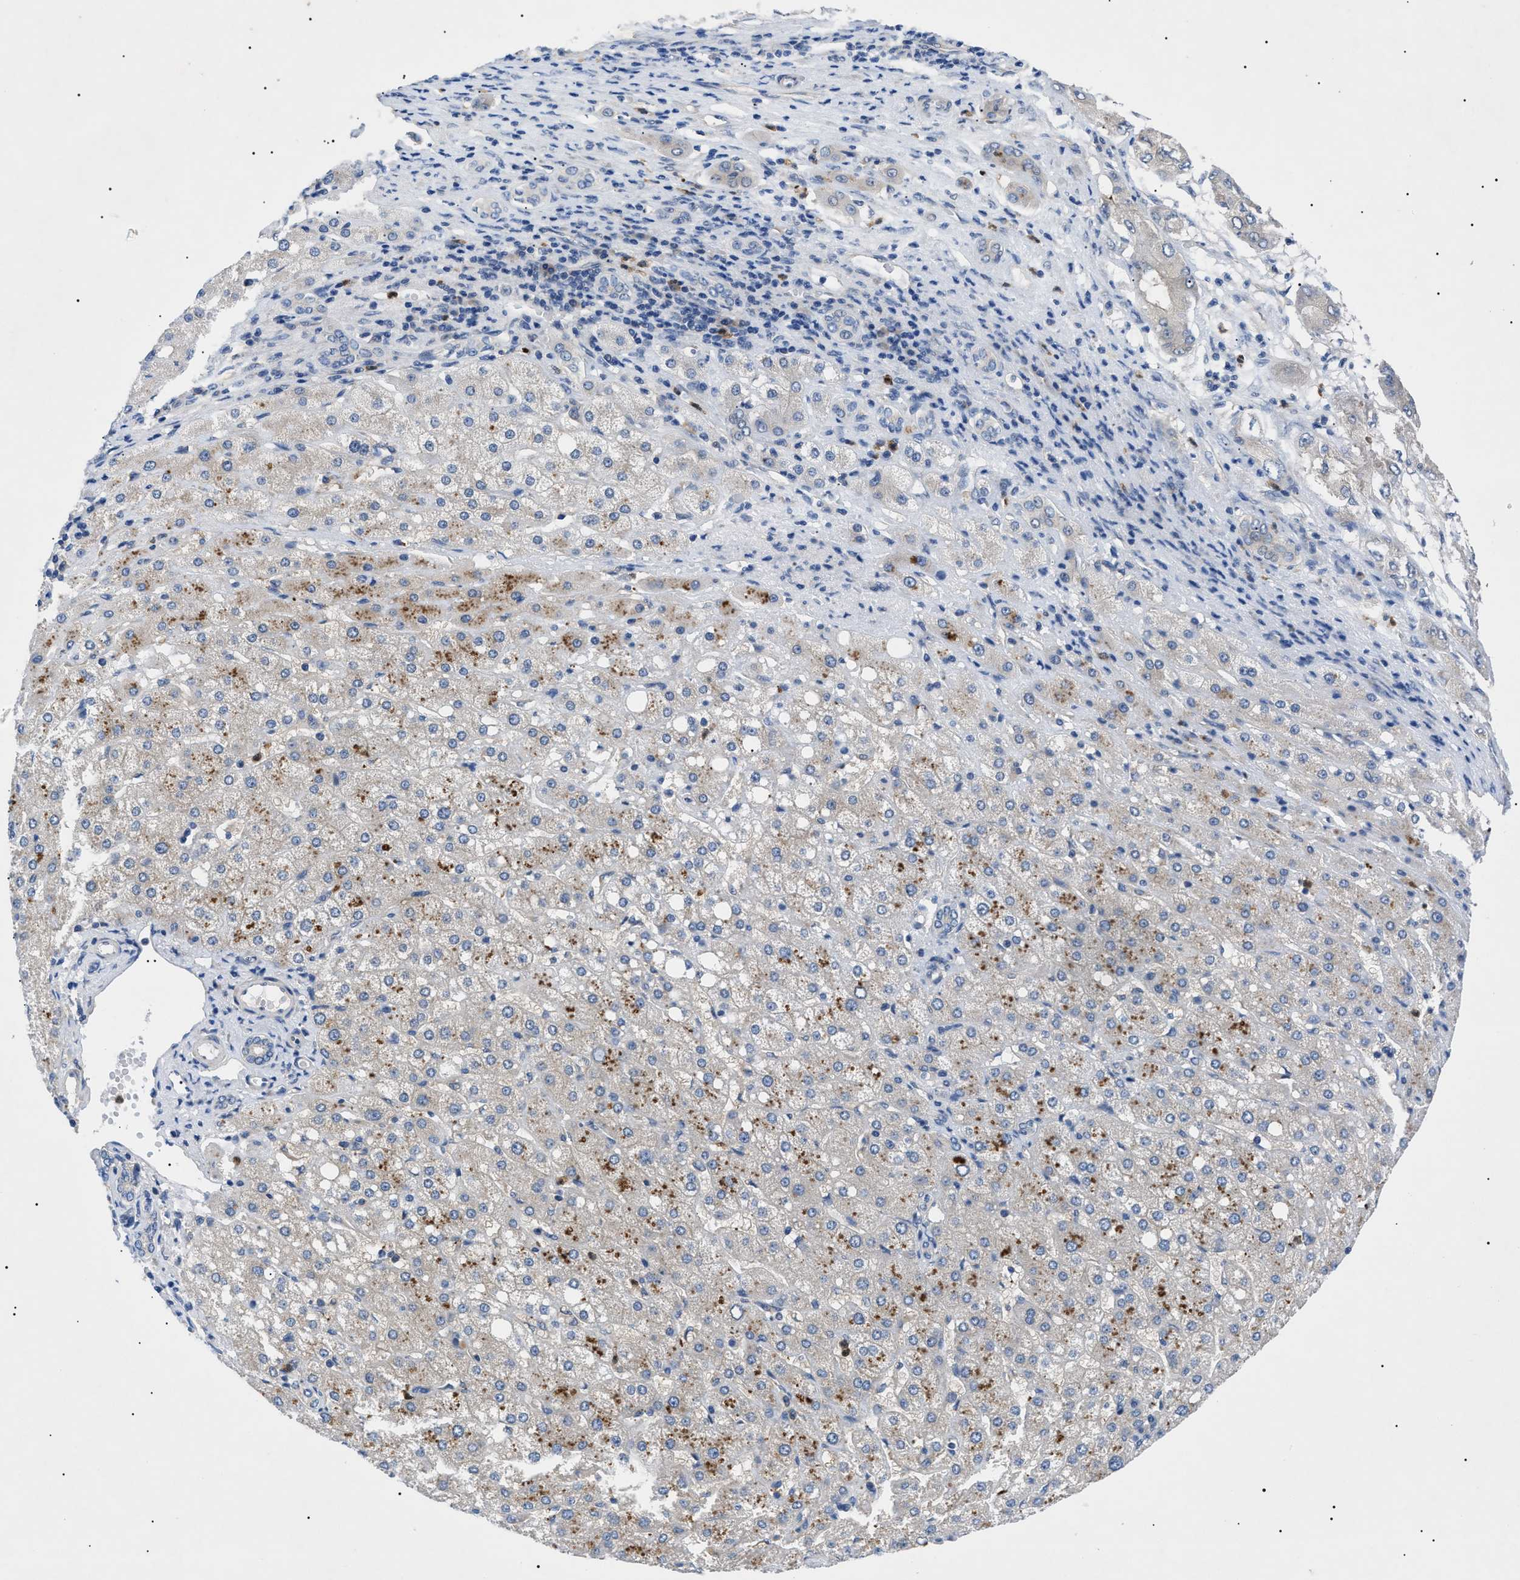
{"staining": {"intensity": "weak", "quantity": ">75%", "location": "cytoplasmic/membranous"}, "tissue": "liver cancer", "cell_type": "Tumor cells", "image_type": "cancer", "snomed": [{"axis": "morphology", "description": "Carcinoma, Hepatocellular, NOS"}, {"axis": "topography", "description": "Liver"}], "caption": "Immunohistochemical staining of human liver cancer (hepatocellular carcinoma) demonstrates low levels of weak cytoplasmic/membranous staining in about >75% of tumor cells. The protein is shown in brown color, while the nuclei are stained blue.", "gene": "RIPK1", "patient": {"sex": "male", "age": 80}}